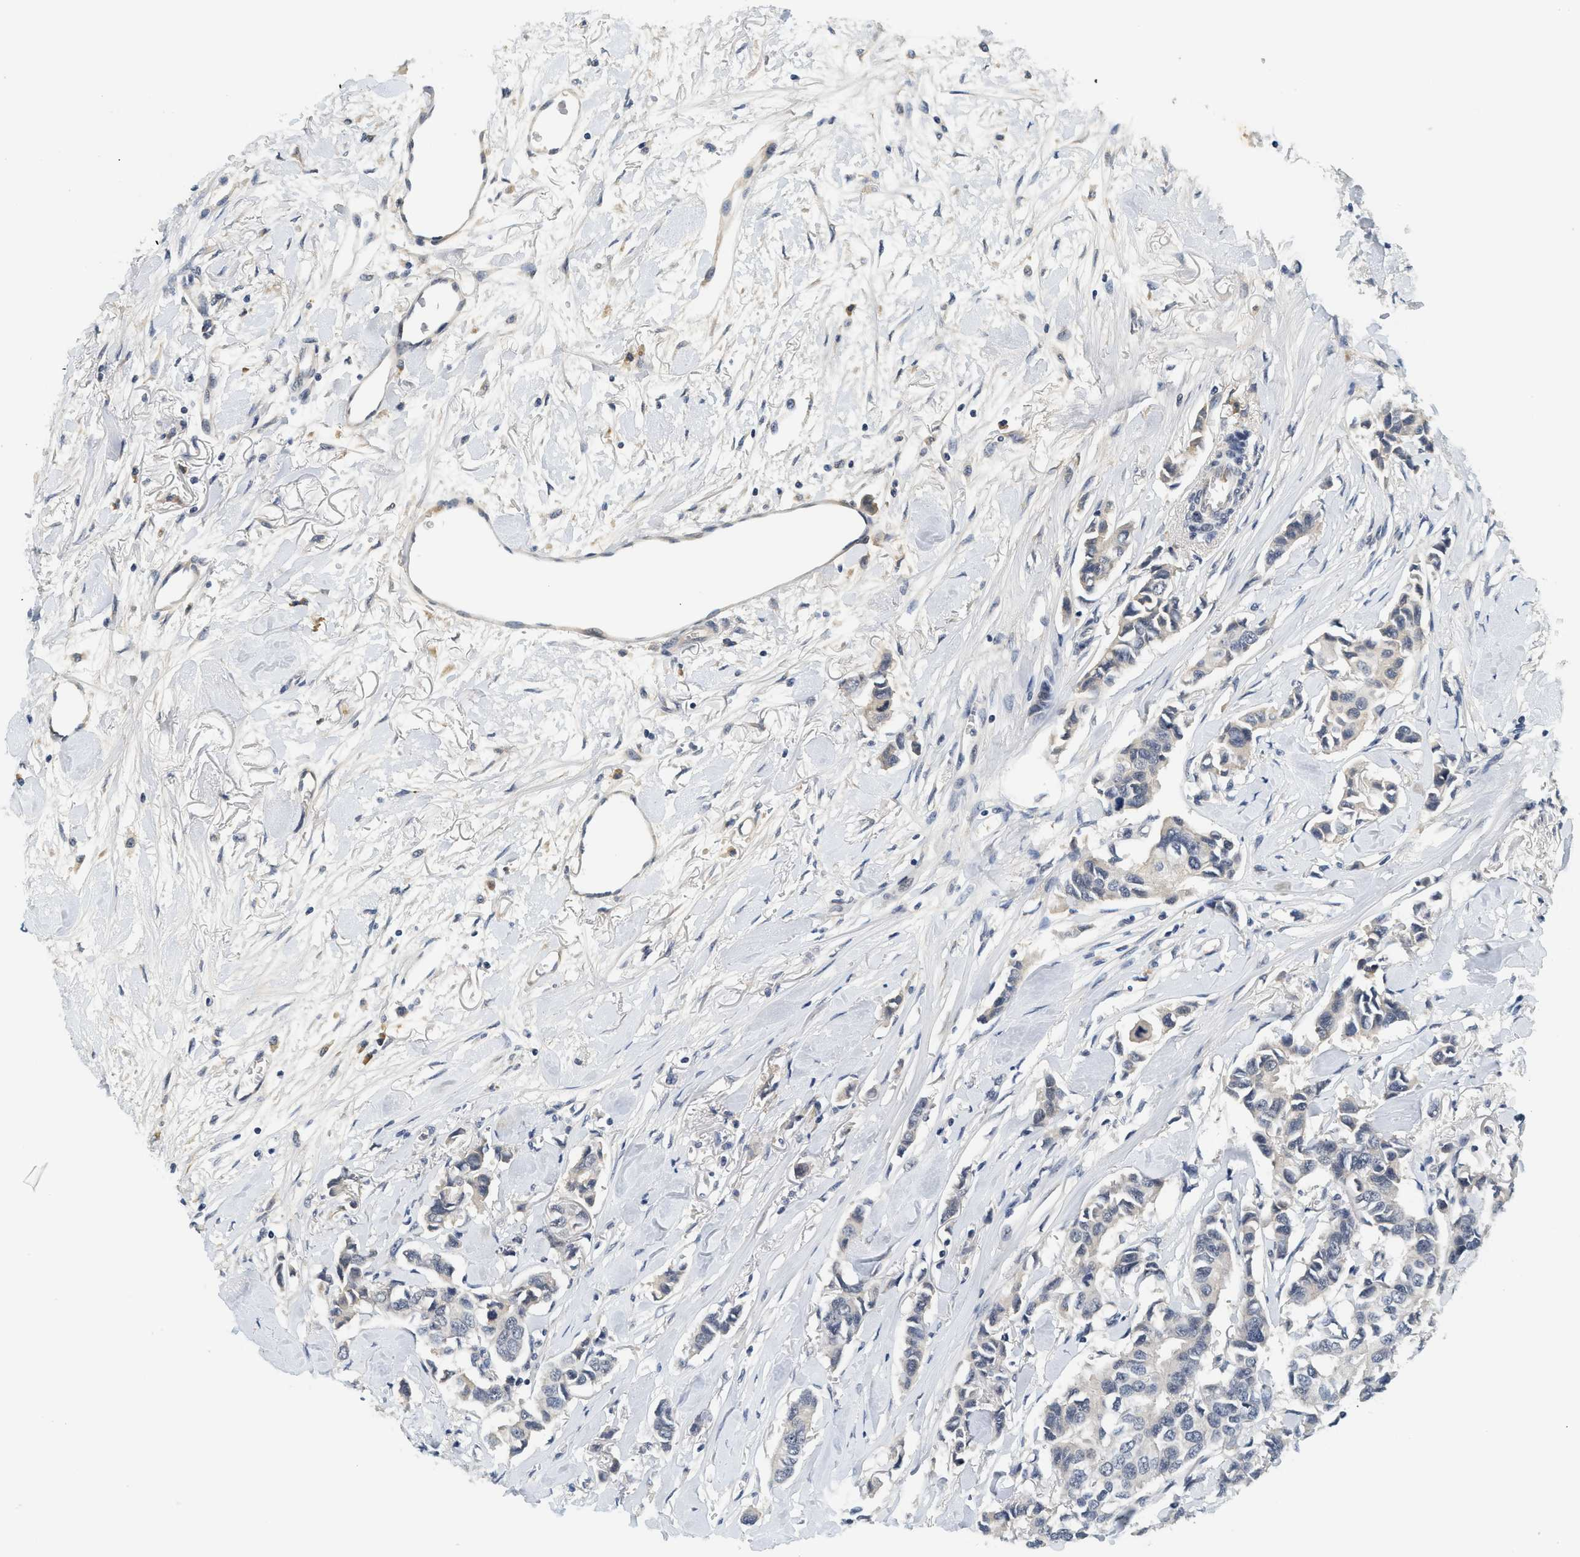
{"staining": {"intensity": "negative", "quantity": "none", "location": "none"}, "tissue": "breast cancer", "cell_type": "Tumor cells", "image_type": "cancer", "snomed": [{"axis": "morphology", "description": "Duct carcinoma"}, {"axis": "topography", "description": "Breast"}], "caption": "Histopathology image shows no protein expression in tumor cells of infiltrating ductal carcinoma (breast) tissue. (Immunohistochemistry (ihc), brightfield microscopy, high magnification).", "gene": "MZF1", "patient": {"sex": "female", "age": 80}}